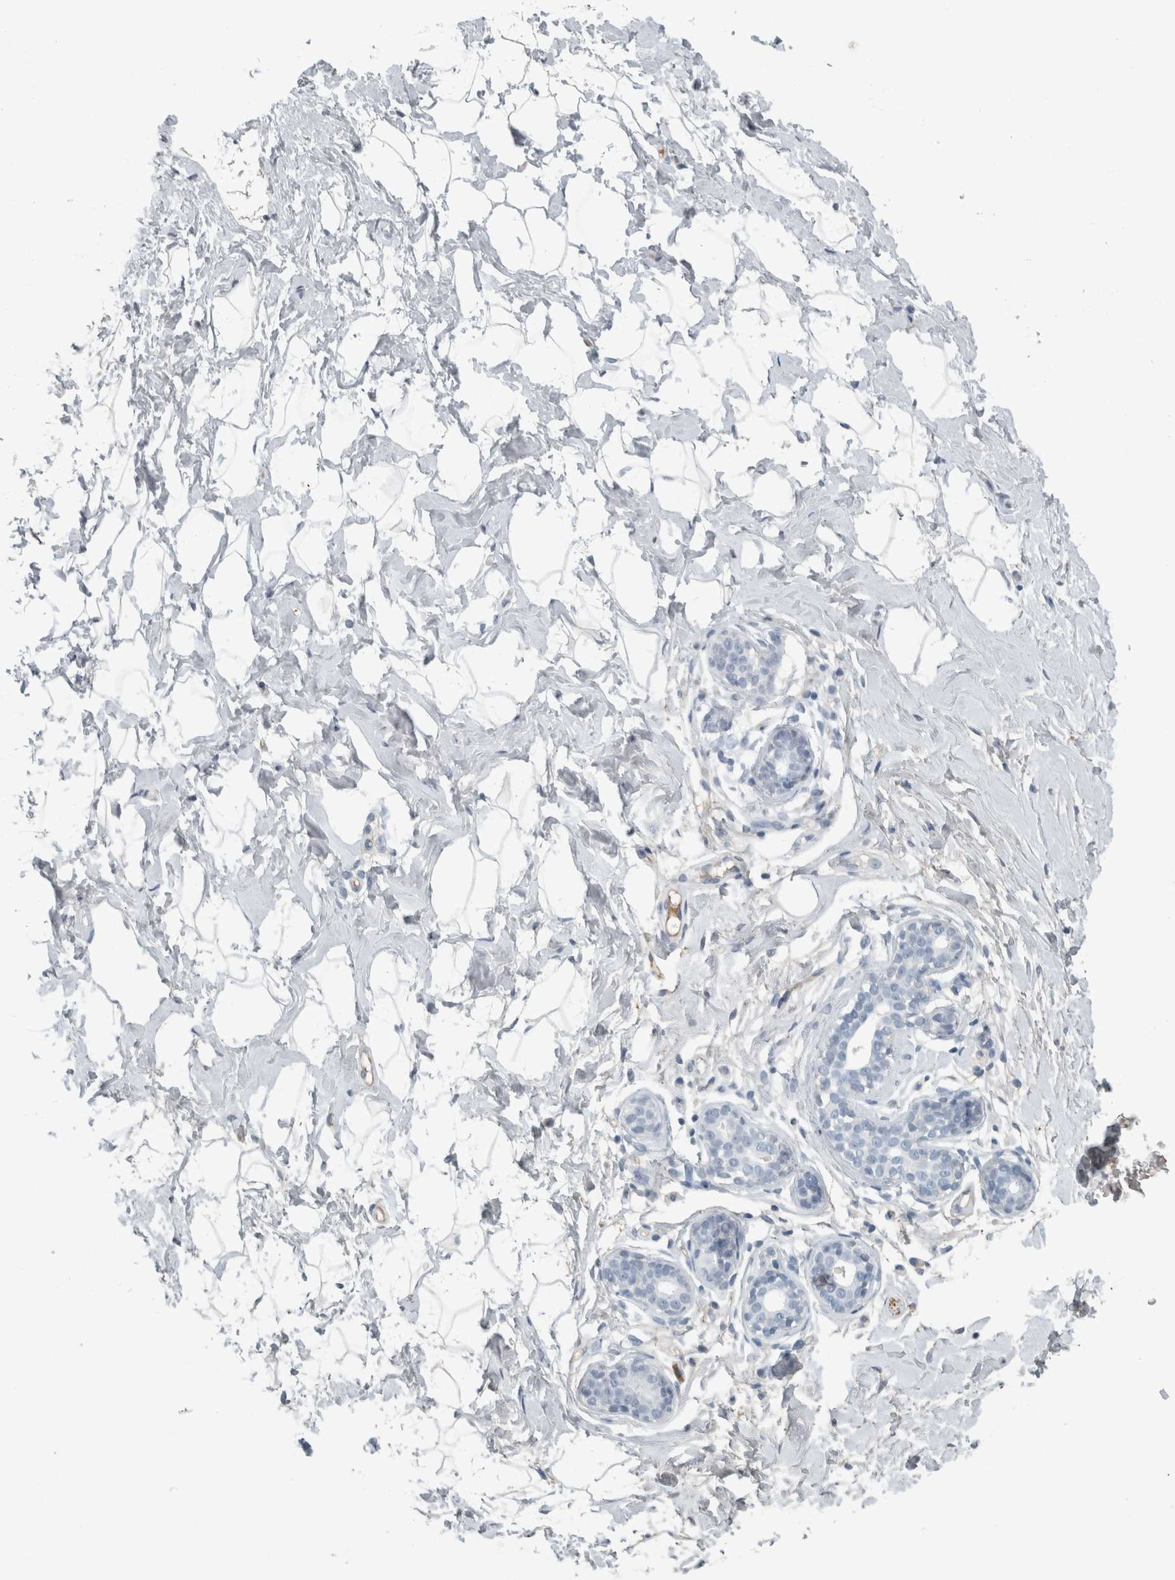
{"staining": {"intensity": "negative", "quantity": "none", "location": "none"}, "tissue": "breast", "cell_type": "Adipocytes", "image_type": "normal", "snomed": [{"axis": "morphology", "description": "Normal tissue, NOS"}, {"axis": "morphology", "description": "Adenoma, NOS"}, {"axis": "topography", "description": "Breast"}], "caption": "A high-resolution micrograph shows IHC staining of normal breast, which reveals no significant expression in adipocytes.", "gene": "CHL1", "patient": {"sex": "female", "age": 23}}